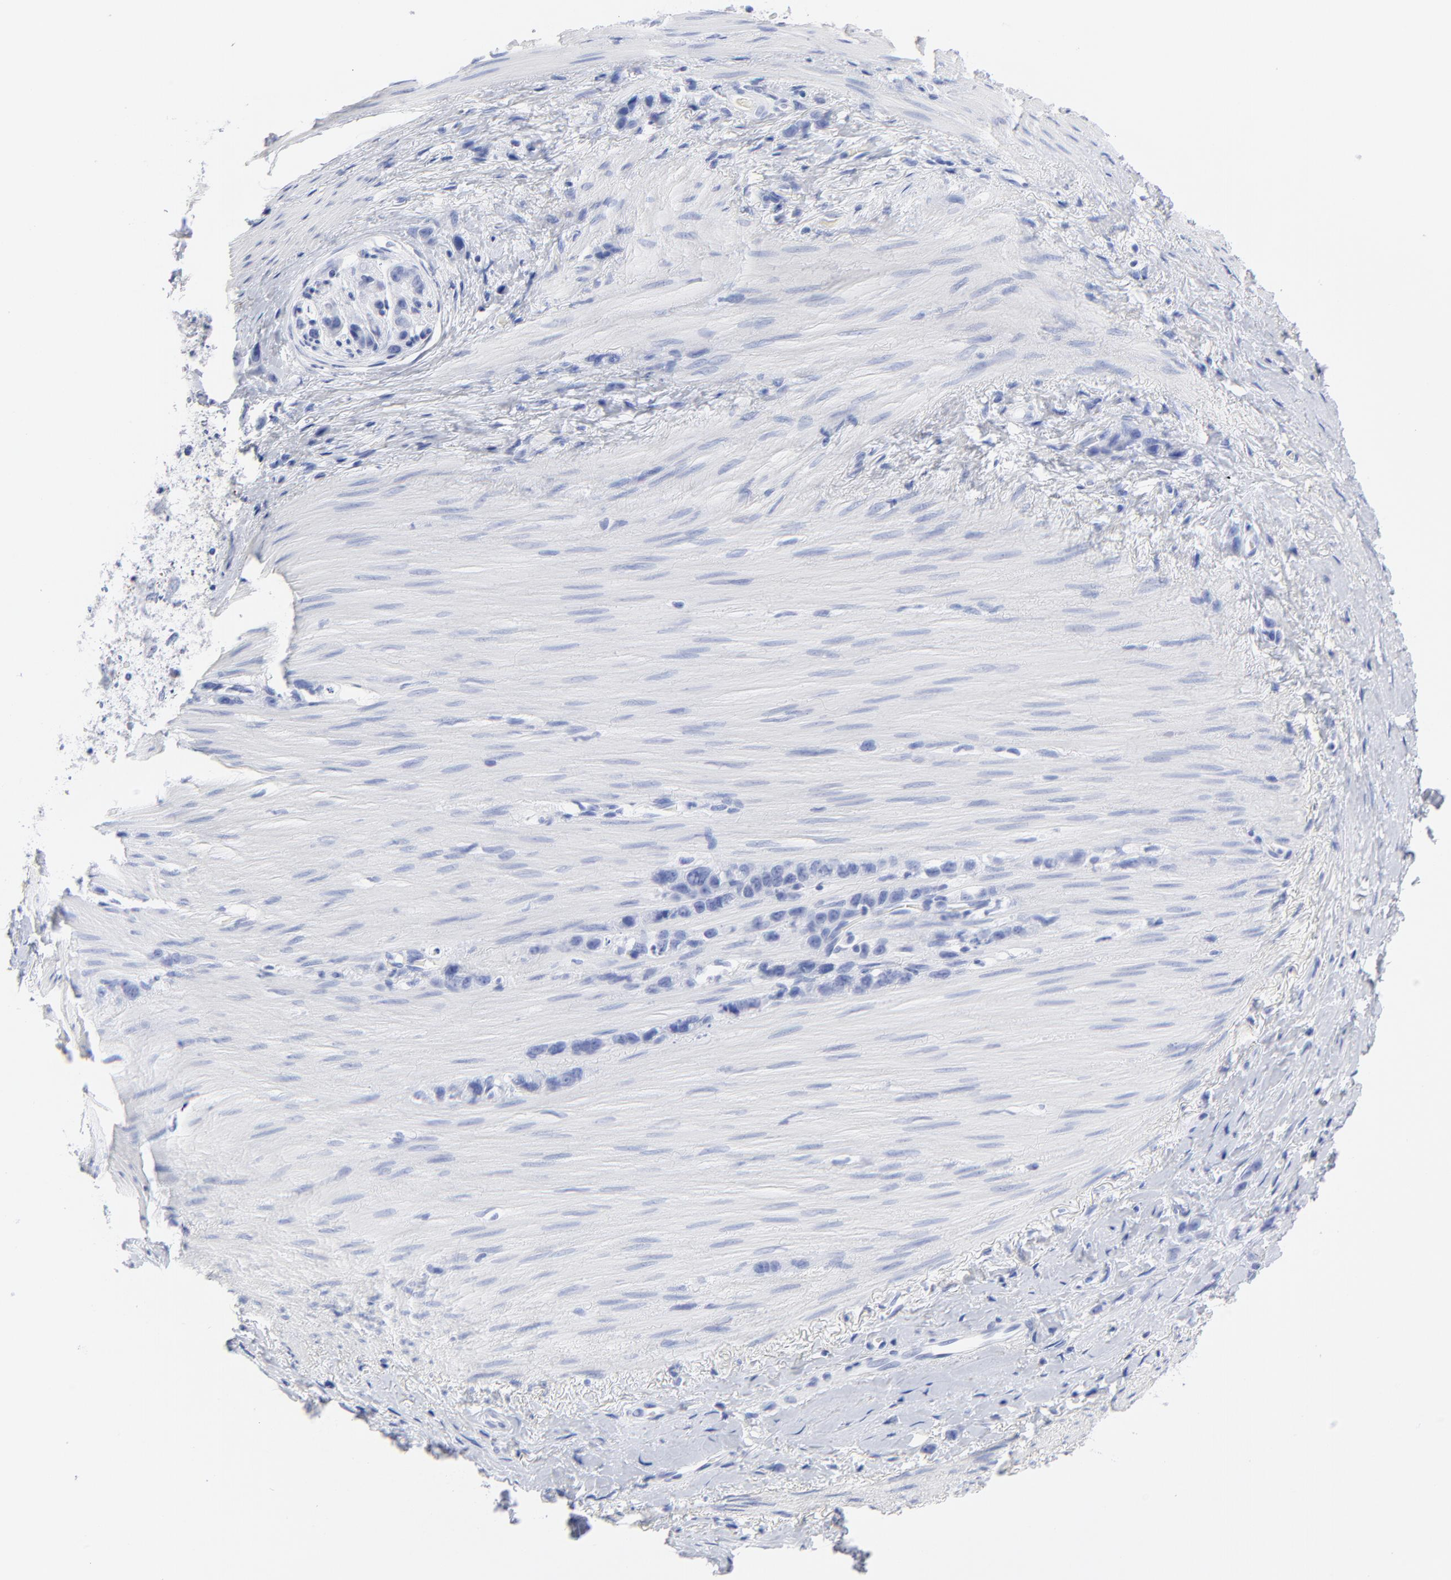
{"staining": {"intensity": "negative", "quantity": "none", "location": "none"}, "tissue": "stomach cancer", "cell_type": "Tumor cells", "image_type": "cancer", "snomed": [{"axis": "morphology", "description": "Normal tissue, NOS"}, {"axis": "morphology", "description": "Adenocarcinoma, NOS"}, {"axis": "morphology", "description": "Adenocarcinoma, High grade"}, {"axis": "topography", "description": "Stomach, upper"}, {"axis": "topography", "description": "Stomach"}], "caption": "This is an immunohistochemistry micrograph of human adenocarcinoma (high-grade) (stomach). There is no positivity in tumor cells.", "gene": "ACY1", "patient": {"sex": "female", "age": 65}}